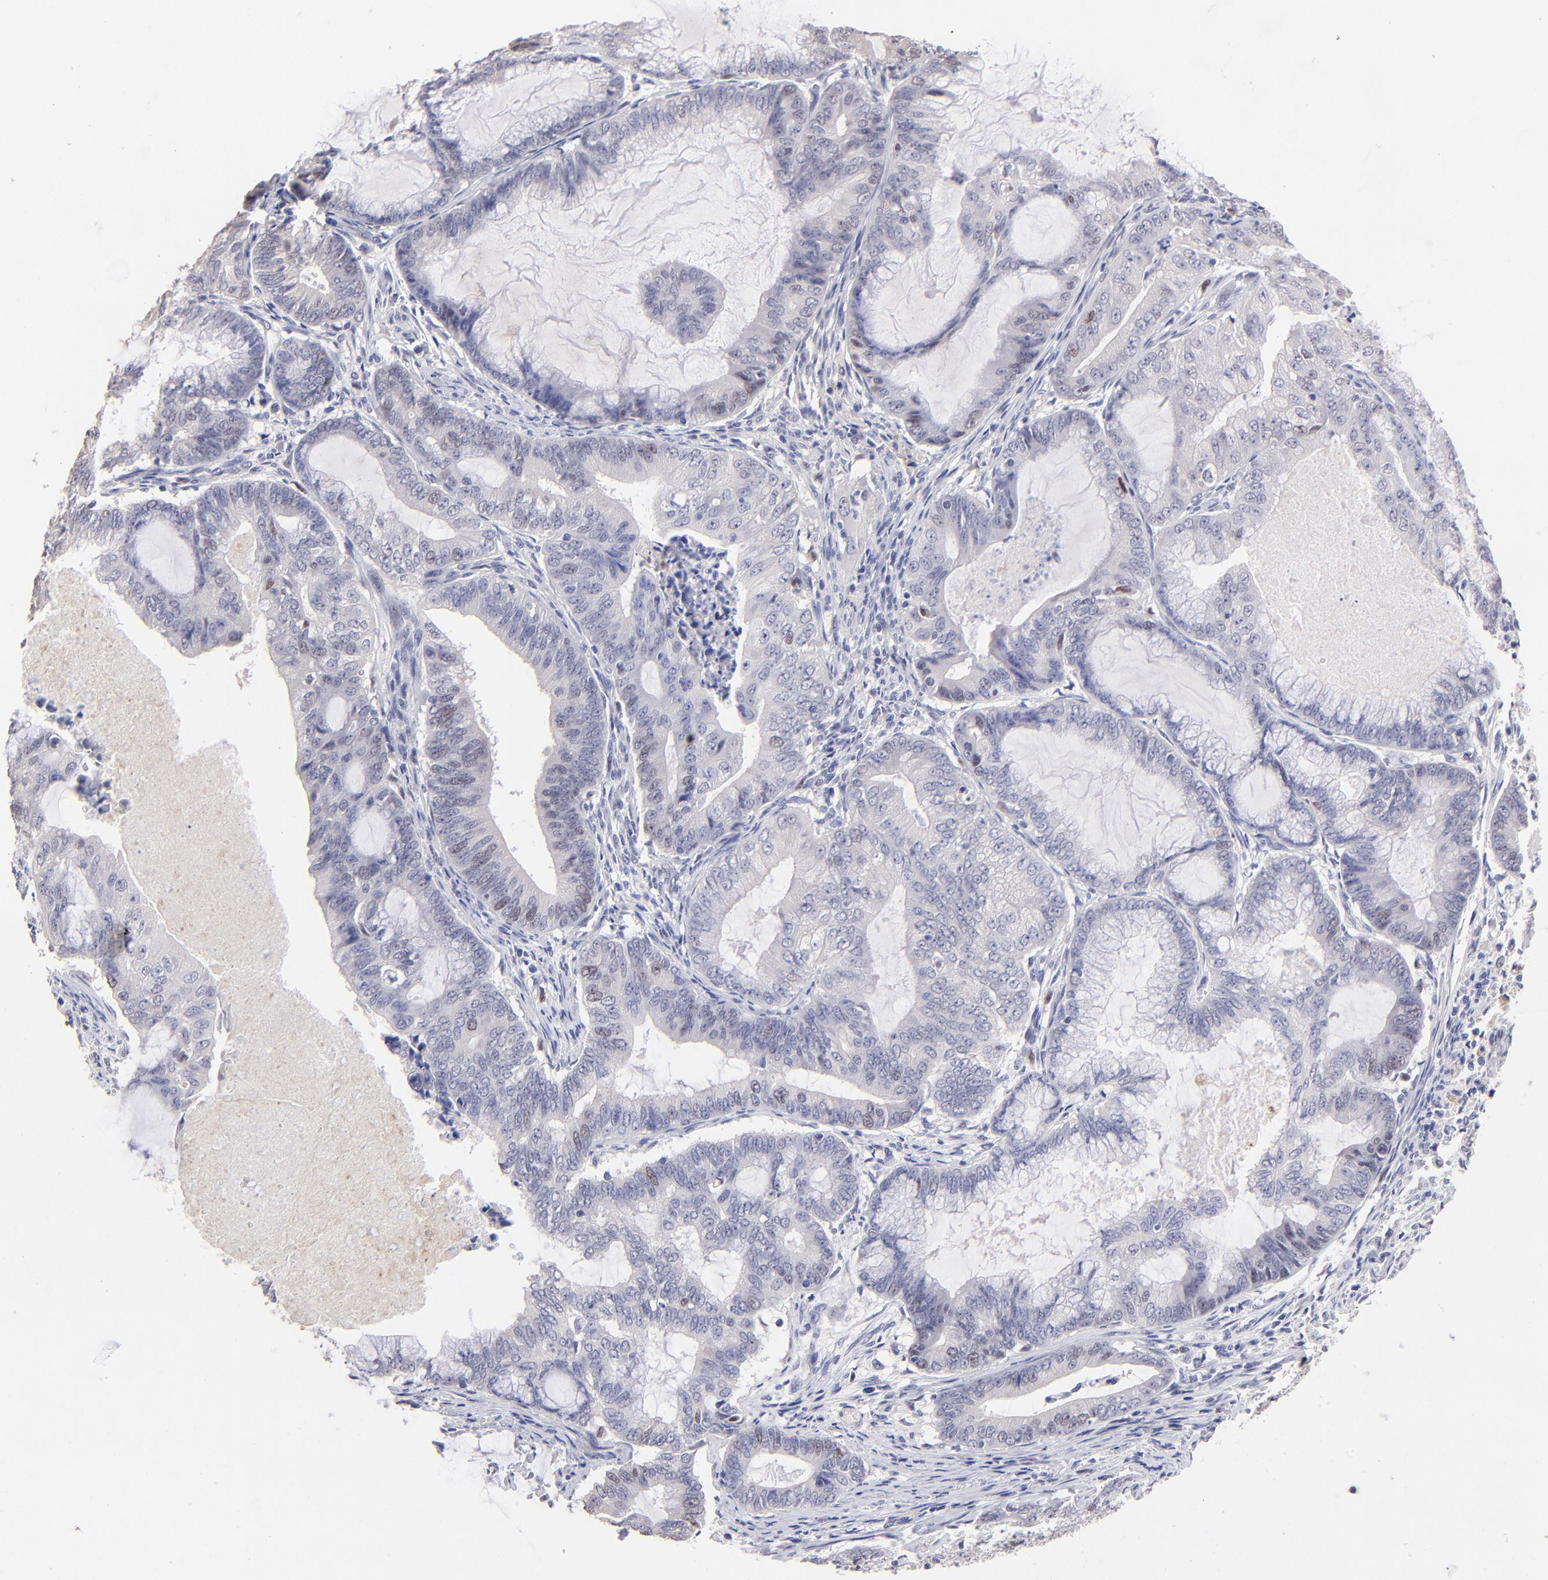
{"staining": {"intensity": "weak", "quantity": "<25%", "location": "nuclear"}, "tissue": "endometrial cancer", "cell_type": "Tumor cells", "image_type": "cancer", "snomed": [{"axis": "morphology", "description": "Adenocarcinoma, NOS"}, {"axis": "topography", "description": "Endometrium"}], "caption": "Immunohistochemistry (IHC) micrograph of neoplastic tissue: human endometrial cancer stained with DAB exhibits no significant protein staining in tumor cells. (DAB IHC, high magnification).", "gene": "DNMT1", "patient": {"sex": "female", "age": 63}}